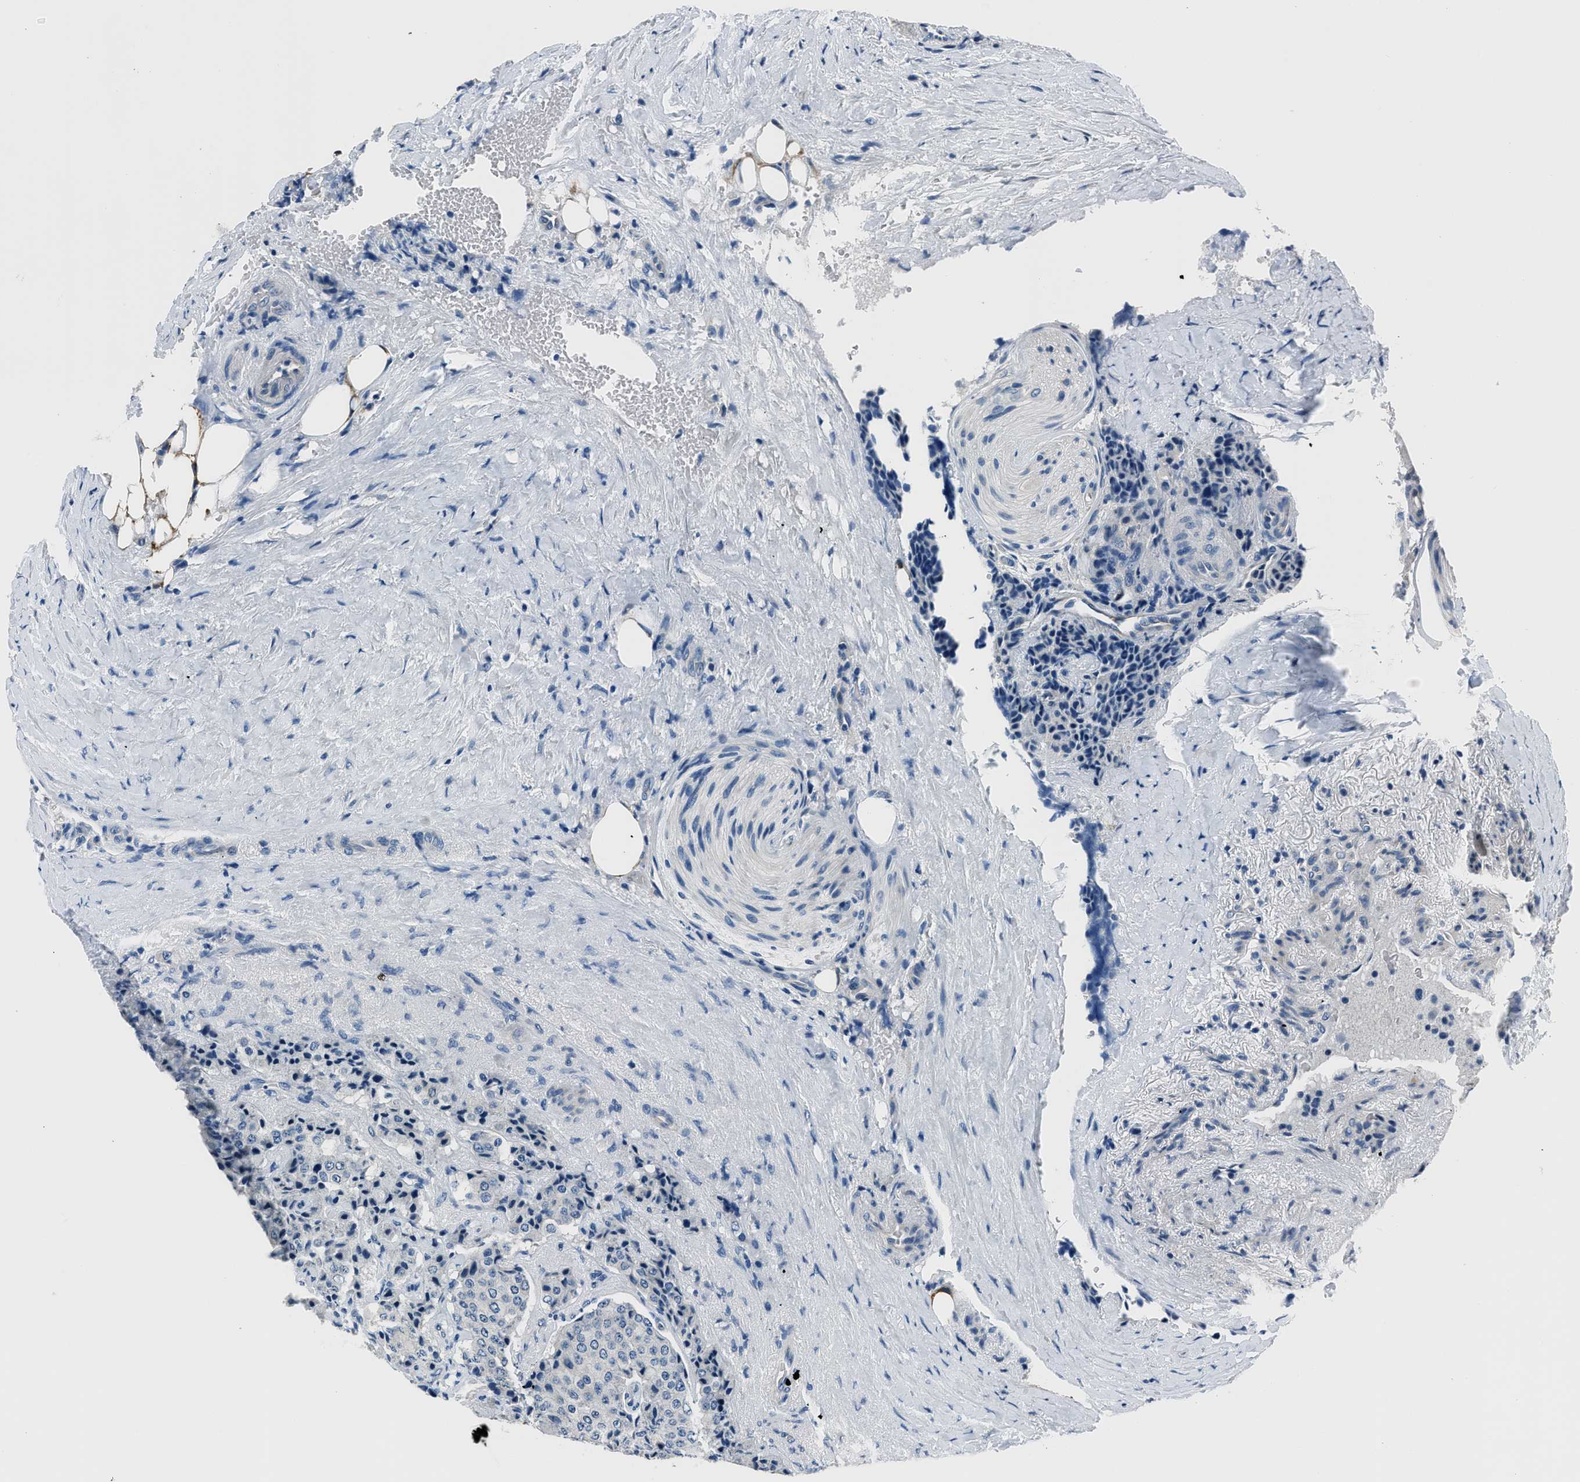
{"staining": {"intensity": "negative", "quantity": "none", "location": "none"}, "tissue": "carcinoid", "cell_type": "Tumor cells", "image_type": "cancer", "snomed": [{"axis": "morphology", "description": "Carcinoid, malignant, NOS"}, {"axis": "topography", "description": "Colon"}], "caption": "This is an IHC micrograph of human carcinoid. There is no positivity in tumor cells.", "gene": "GJA3", "patient": {"sex": "female", "age": 61}}